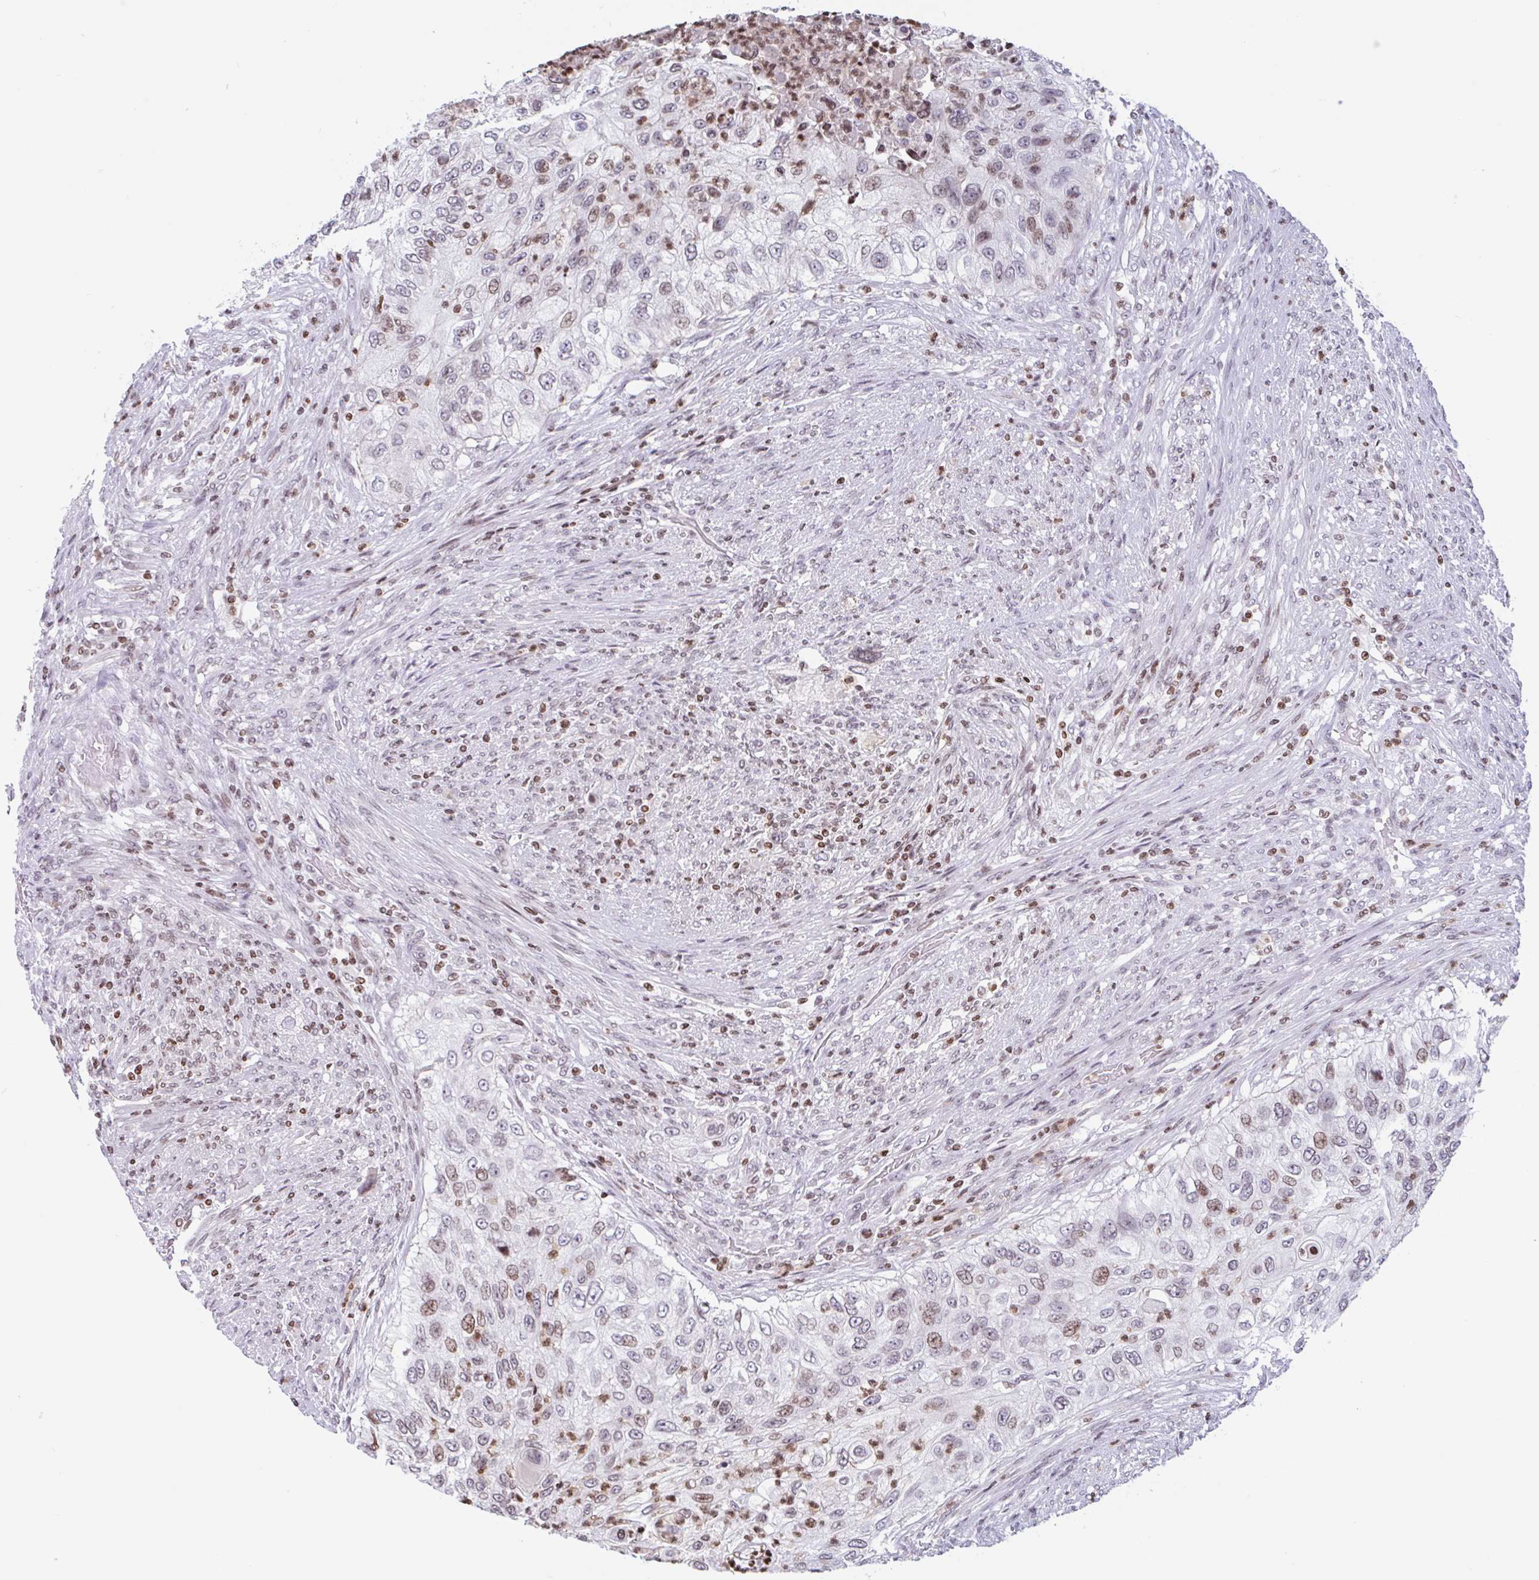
{"staining": {"intensity": "weak", "quantity": "25%-75%", "location": "nuclear"}, "tissue": "urothelial cancer", "cell_type": "Tumor cells", "image_type": "cancer", "snomed": [{"axis": "morphology", "description": "Urothelial carcinoma, High grade"}, {"axis": "topography", "description": "Urinary bladder"}], "caption": "Immunohistochemistry (IHC) (DAB) staining of high-grade urothelial carcinoma demonstrates weak nuclear protein staining in about 25%-75% of tumor cells. (DAB (3,3'-diaminobenzidine) IHC with brightfield microscopy, high magnification).", "gene": "NOL6", "patient": {"sex": "female", "age": 60}}